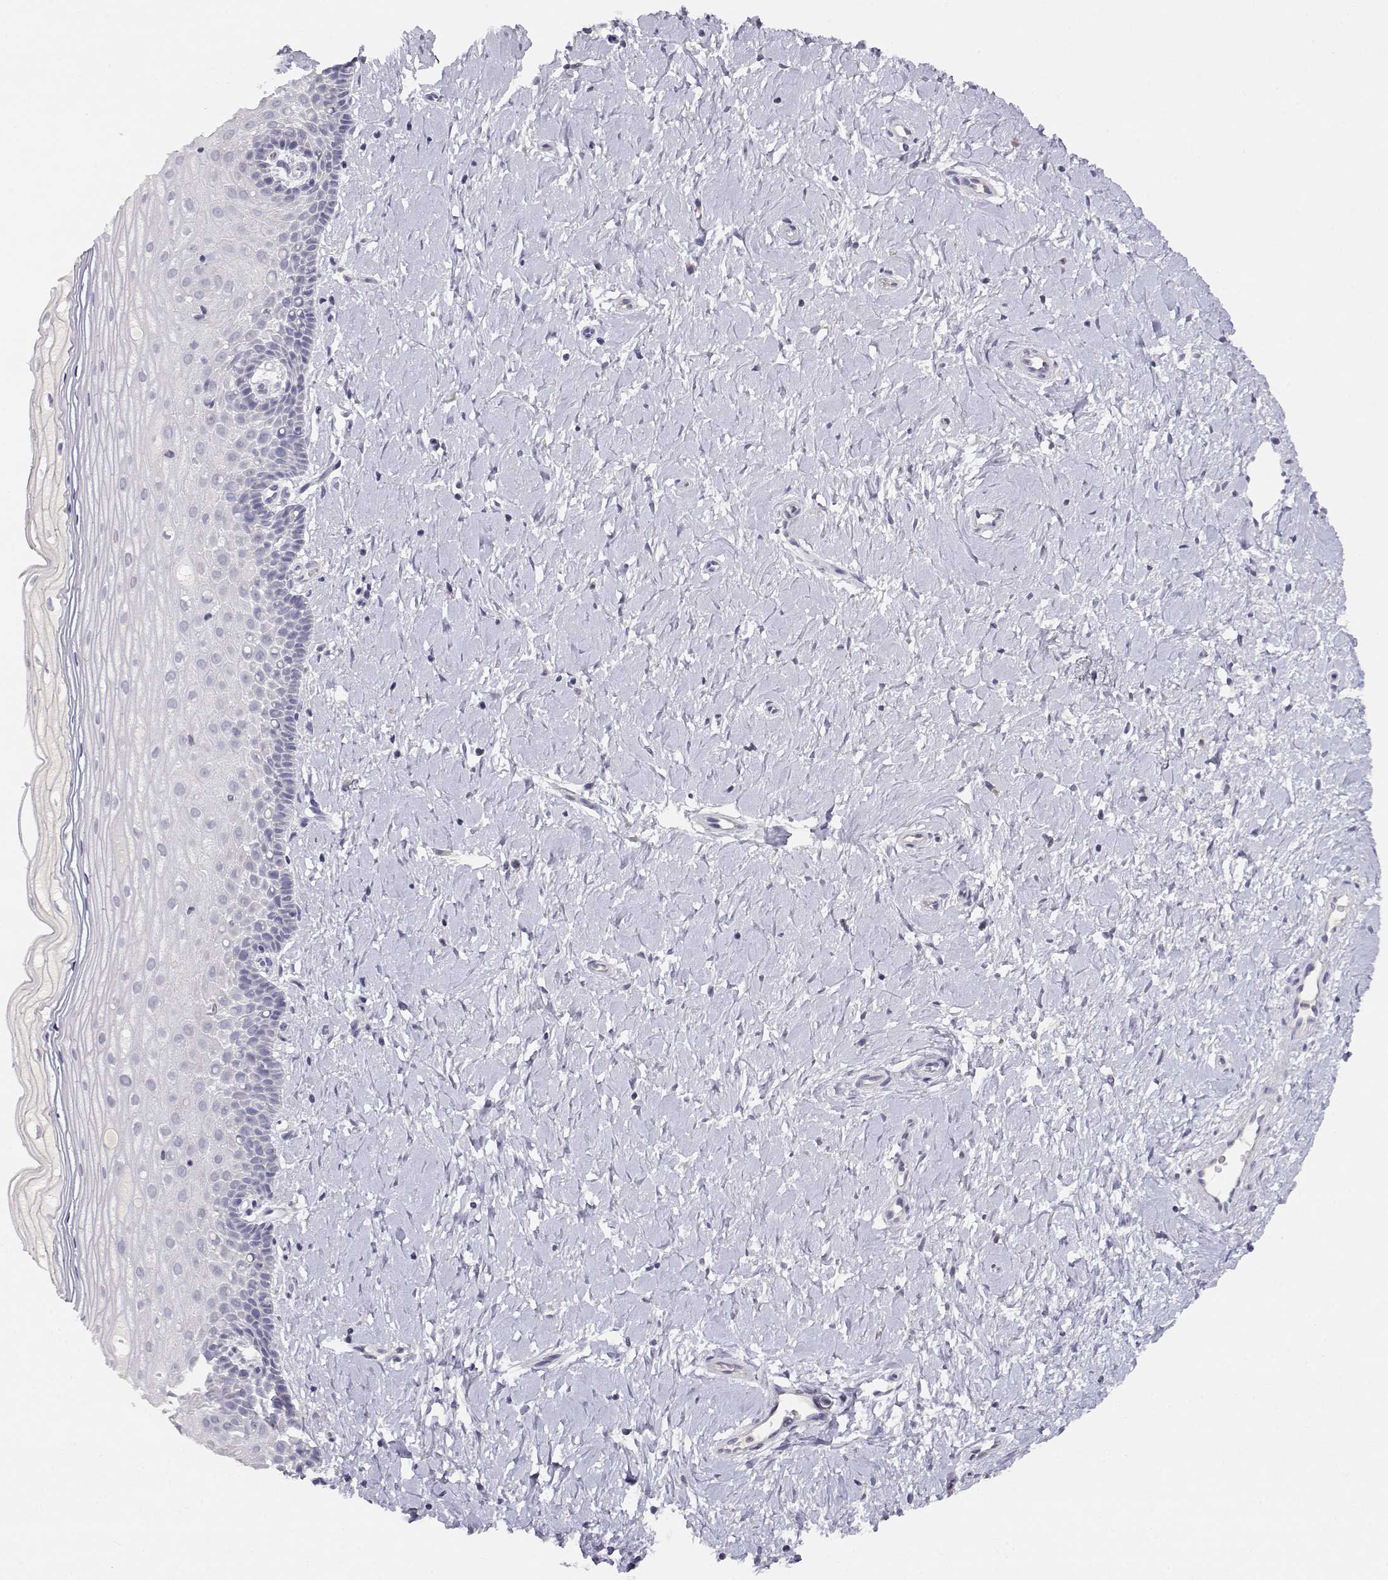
{"staining": {"intensity": "negative", "quantity": "none", "location": "none"}, "tissue": "cervix", "cell_type": "Glandular cells", "image_type": "normal", "snomed": [{"axis": "morphology", "description": "Normal tissue, NOS"}, {"axis": "topography", "description": "Cervix"}], "caption": "IHC photomicrograph of normal cervix stained for a protein (brown), which shows no positivity in glandular cells.", "gene": "ADA", "patient": {"sex": "female", "age": 37}}